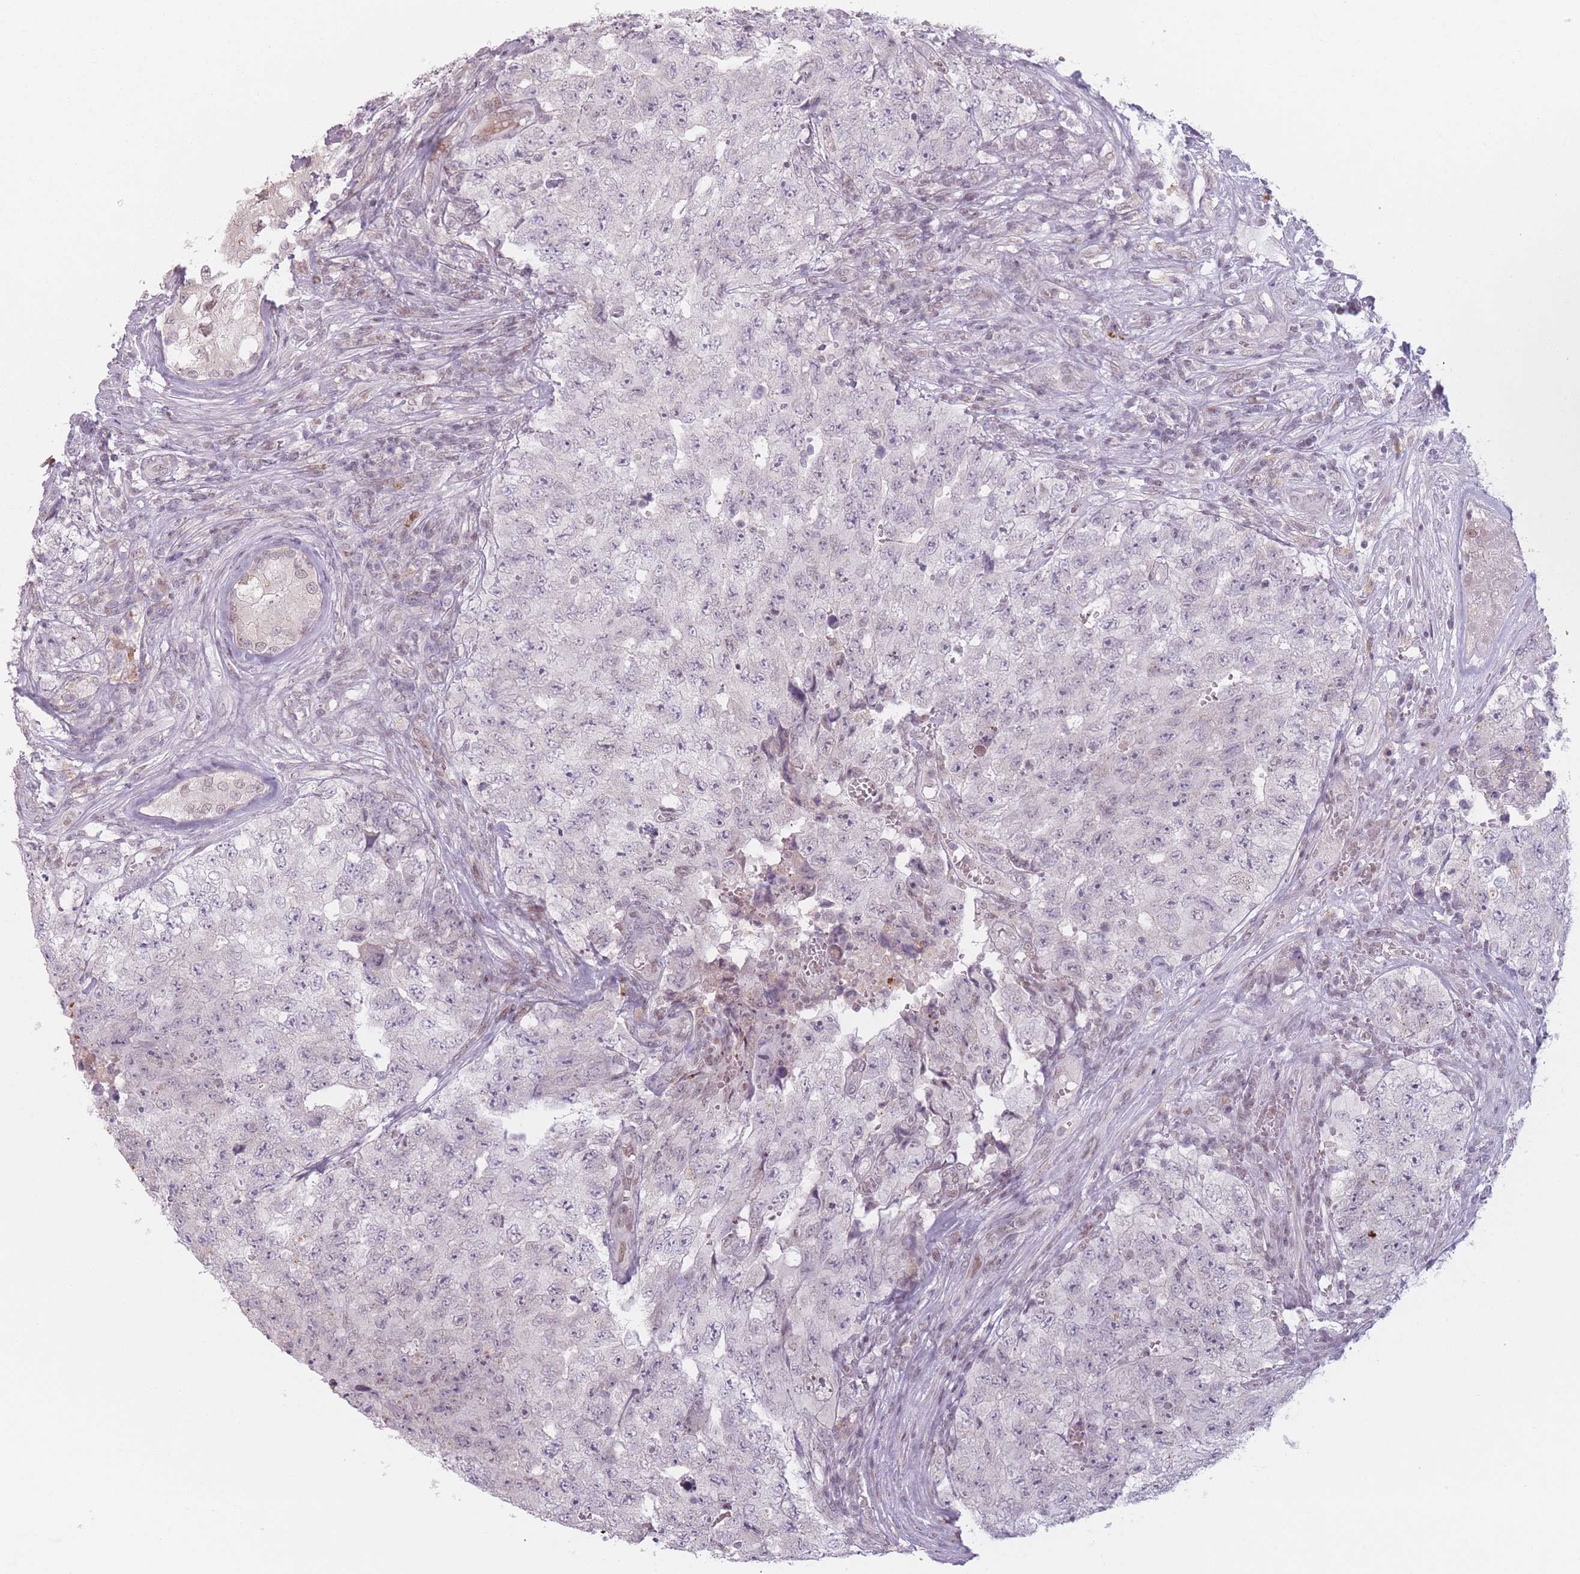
{"staining": {"intensity": "negative", "quantity": "none", "location": "none"}, "tissue": "testis cancer", "cell_type": "Tumor cells", "image_type": "cancer", "snomed": [{"axis": "morphology", "description": "Carcinoma, Embryonal, NOS"}, {"axis": "topography", "description": "Testis"}], "caption": "Immunohistochemistry (IHC) image of human testis cancer stained for a protein (brown), which demonstrates no expression in tumor cells.", "gene": "OR10C1", "patient": {"sex": "male", "age": 17}}